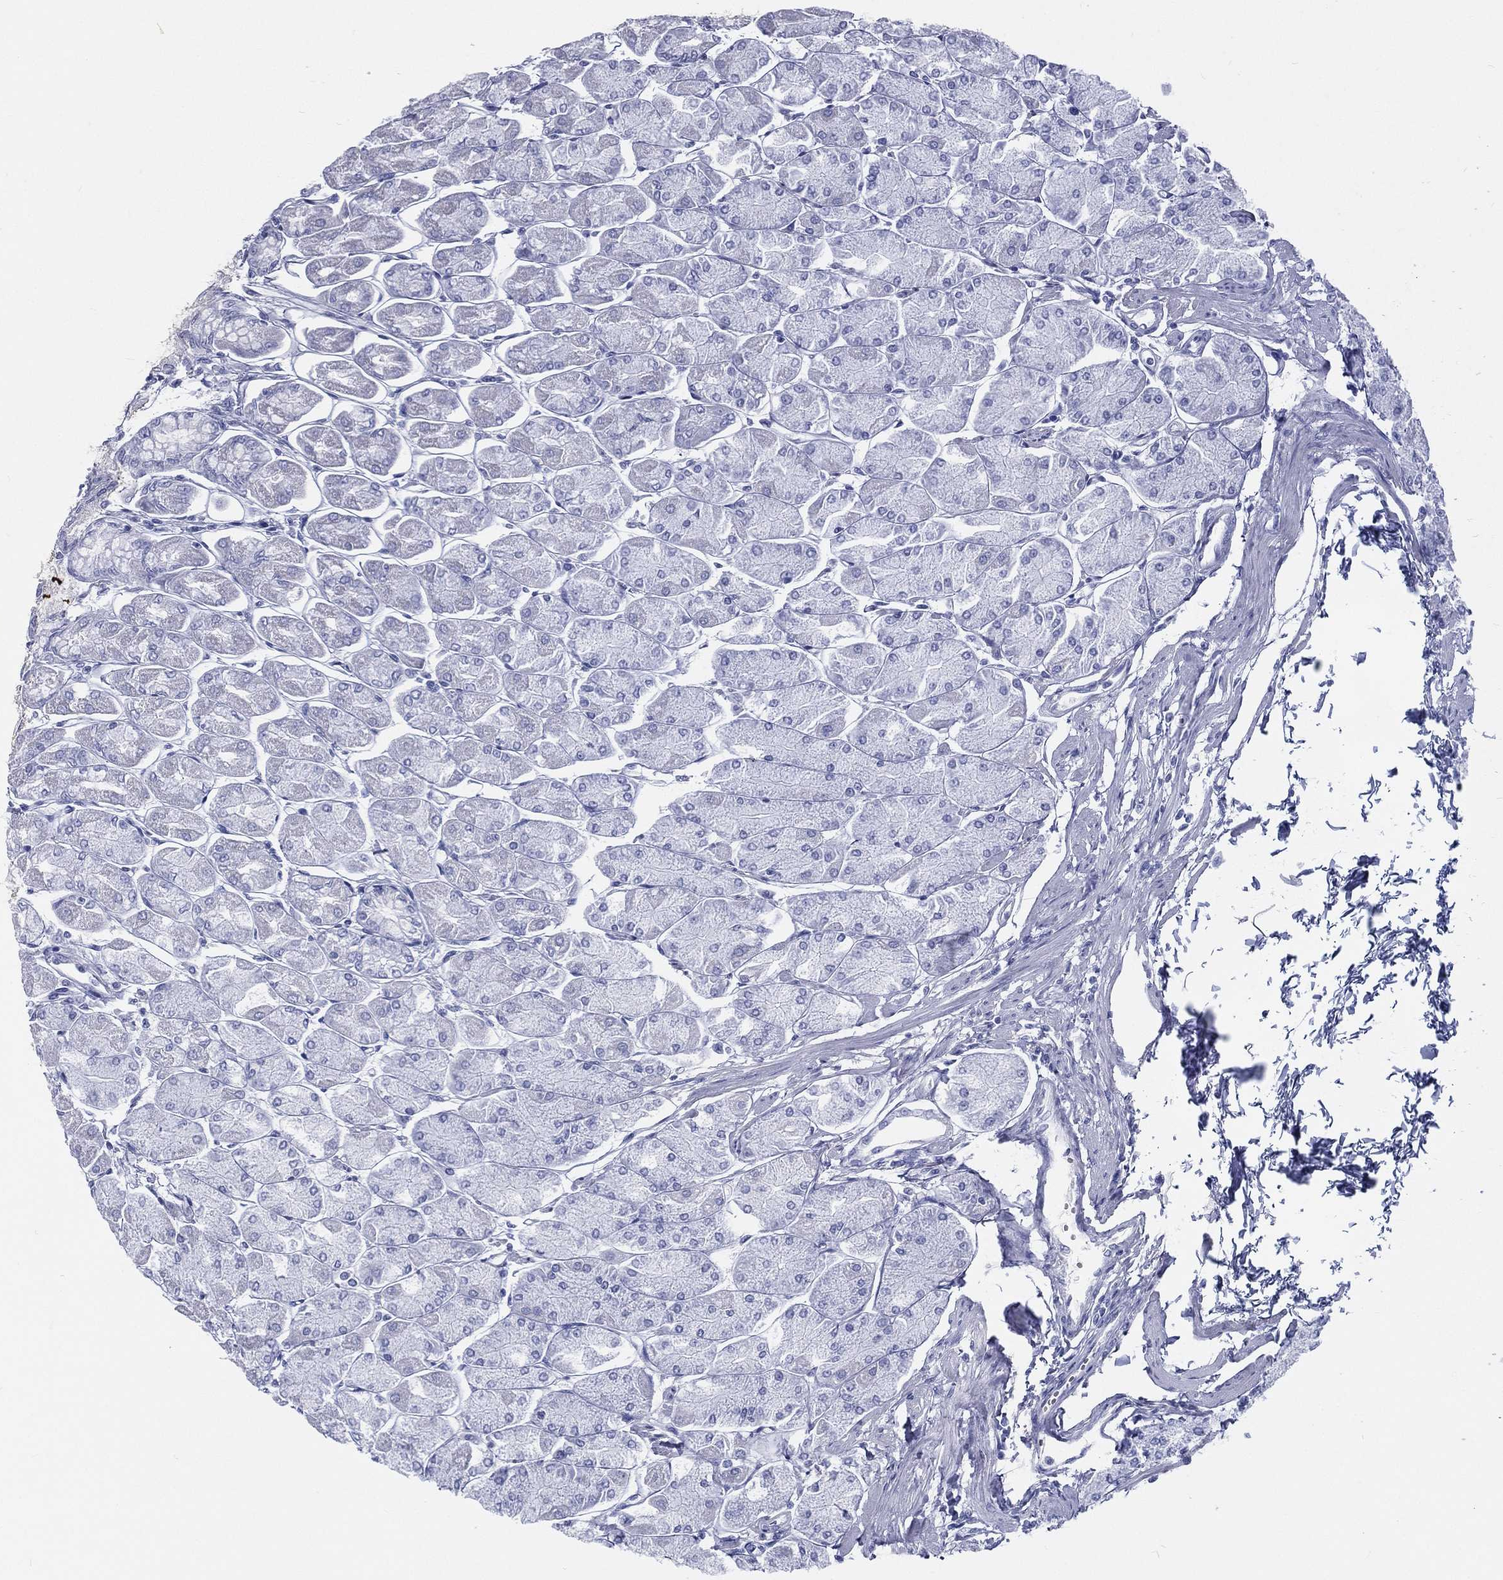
{"staining": {"intensity": "negative", "quantity": "none", "location": "none"}, "tissue": "stomach", "cell_type": "Glandular cells", "image_type": "normal", "snomed": [{"axis": "morphology", "description": "Normal tissue, NOS"}, {"axis": "topography", "description": "Stomach, upper"}], "caption": "The histopathology image demonstrates no staining of glandular cells in normal stomach.", "gene": "RSPH4A", "patient": {"sex": "male", "age": 60}}